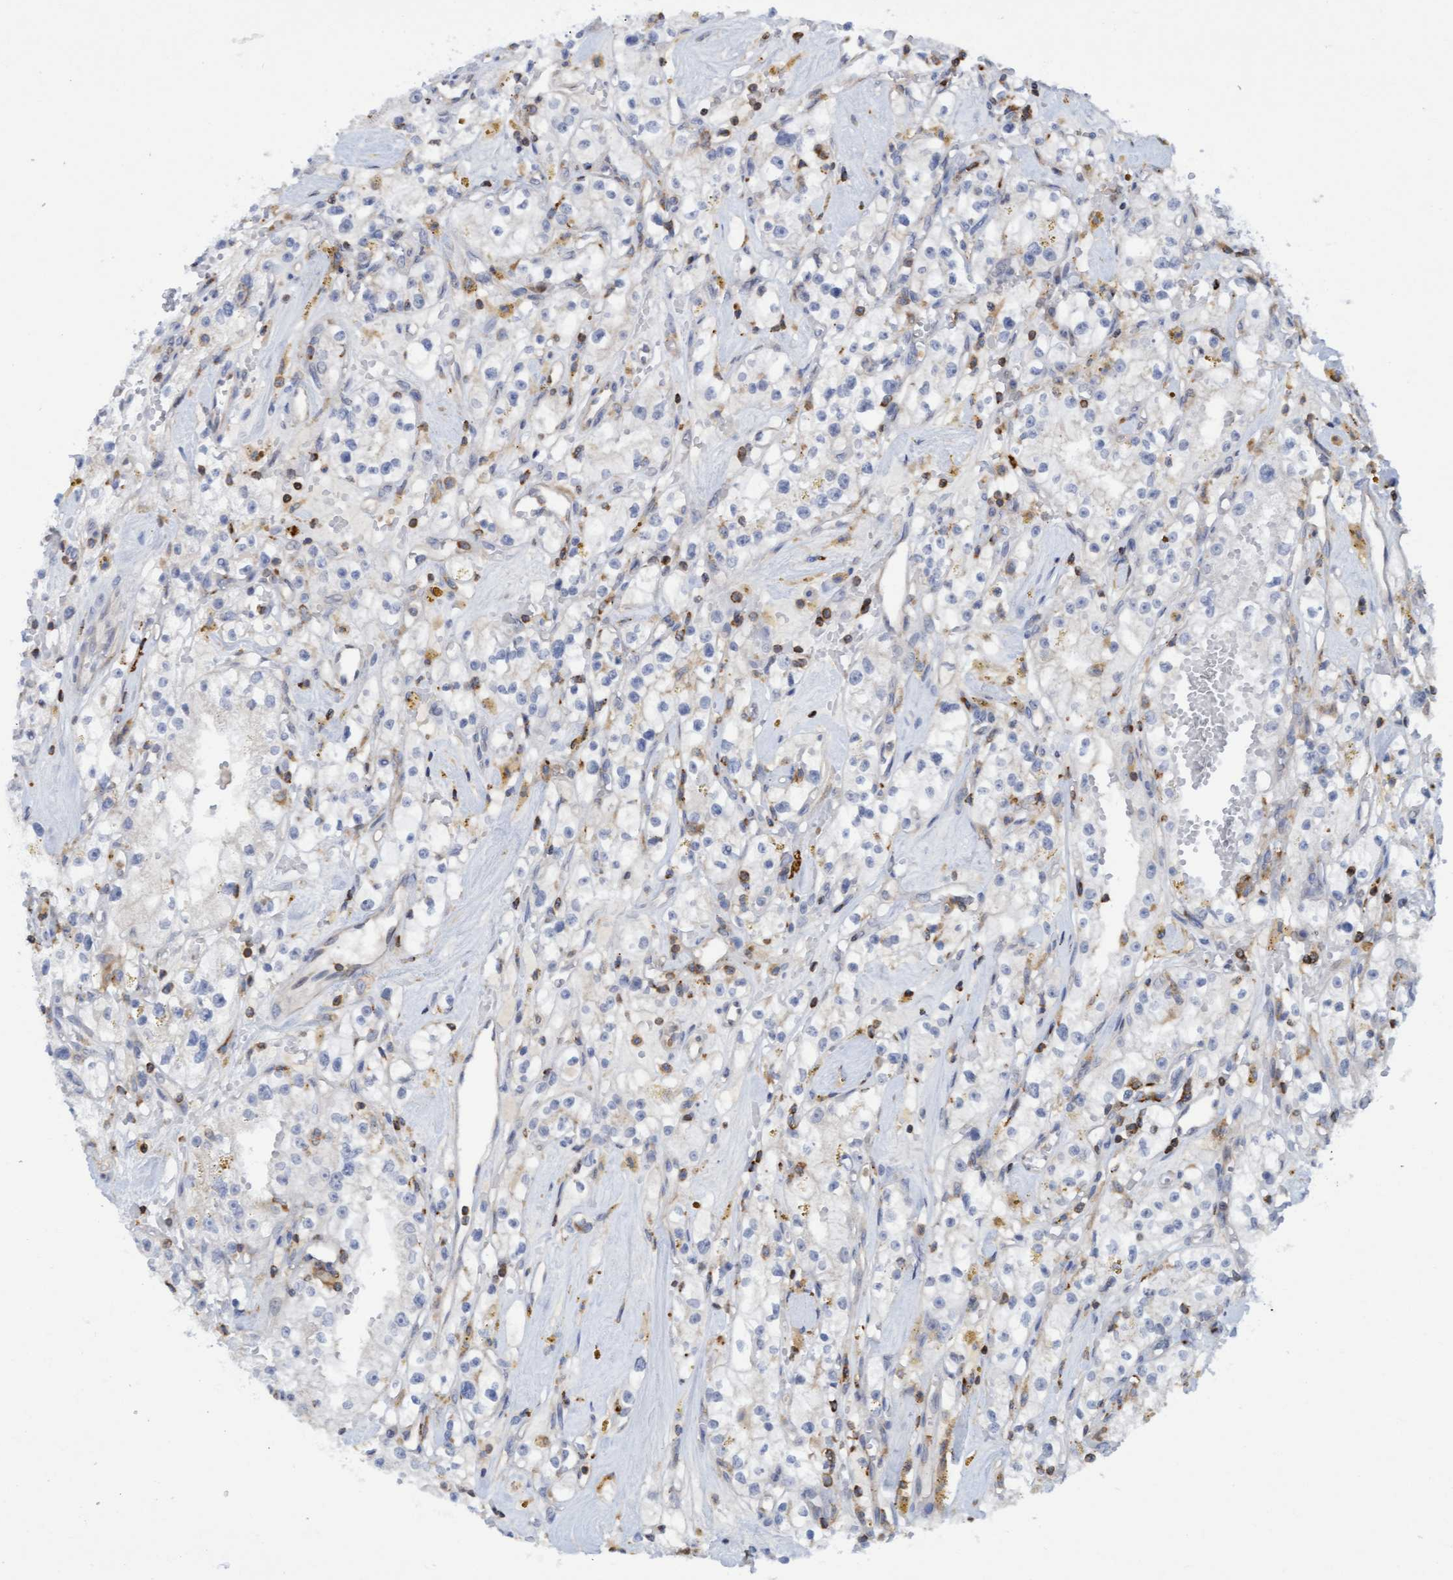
{"staining": {"intensity": "negative", "quantity": "none", "location": "none"}, "tissue": "renal cancer", "cell_type": "Tumor cells", "image_type": "cancer", "snomed": [{"axis": "morphology", "description": "Adenocarcinoma, NOS"}, {"axis": "topography", "description": "Kidney"}], "caption": "Immunohistochemistry of human renal adenocarcinoma shows no positivity in tumor cells.", "gene": "FNBP1", "patient": {"sex": "male", "age": 56}}